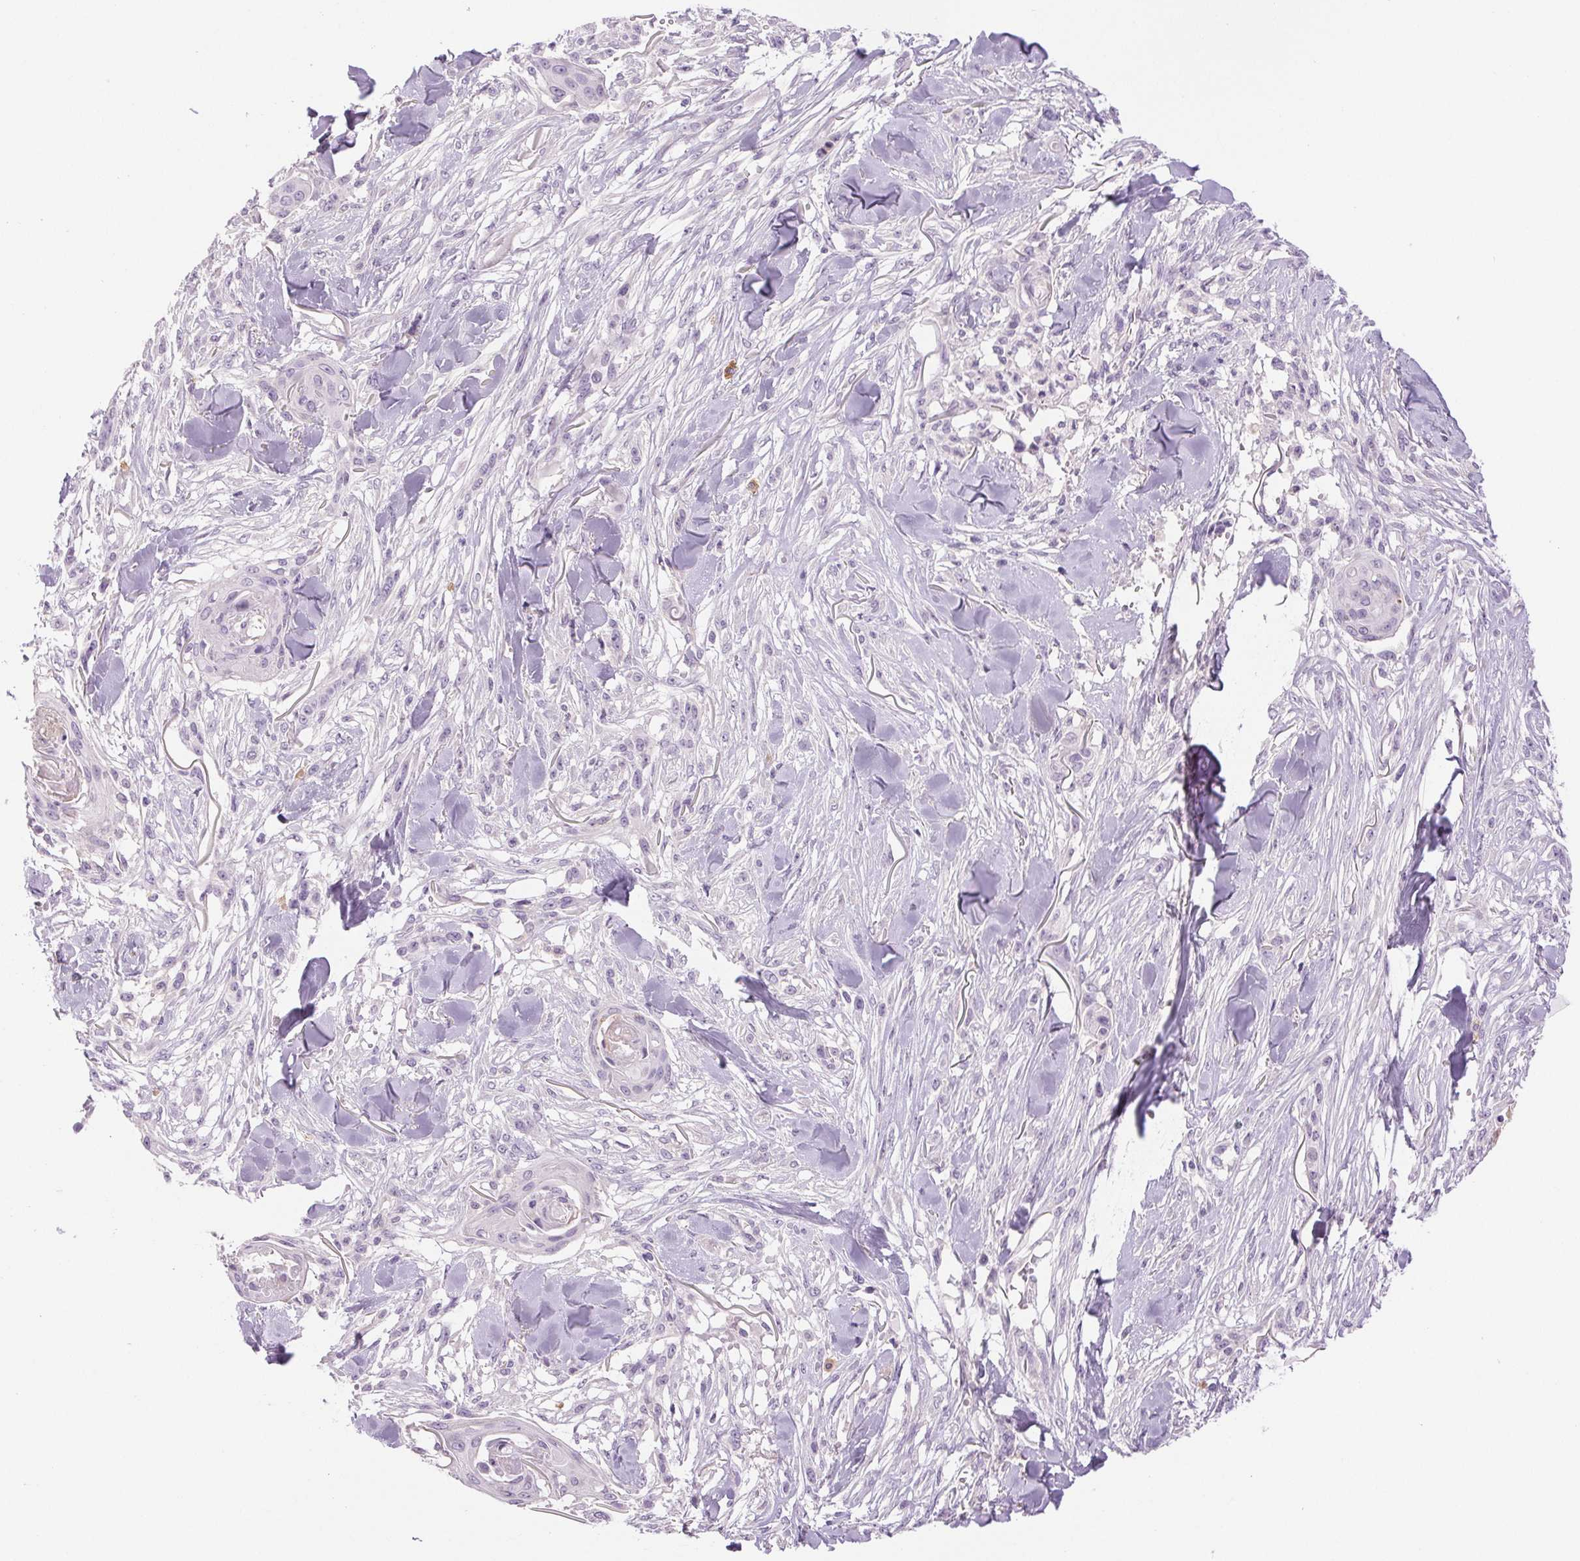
{"staining": {"intensity": "negative", "quantity": "none", "location": "none"}, "tissue": "skin cancer", "cell_type": "Tumor cells", "image_type": "cancer", "snomed": [{"axis": "morphology", "description": "Squamous cell carcinoma, NOS"}, {"axis": "topography", "description": "Skin"}], "caption": "Tumor cells show no significant protein staining in squamous cell carcinoma (skin). Nuclei are stained in blue.", "gene": "IFIT1B", "patient": {"sex": "female", "age": 59}}